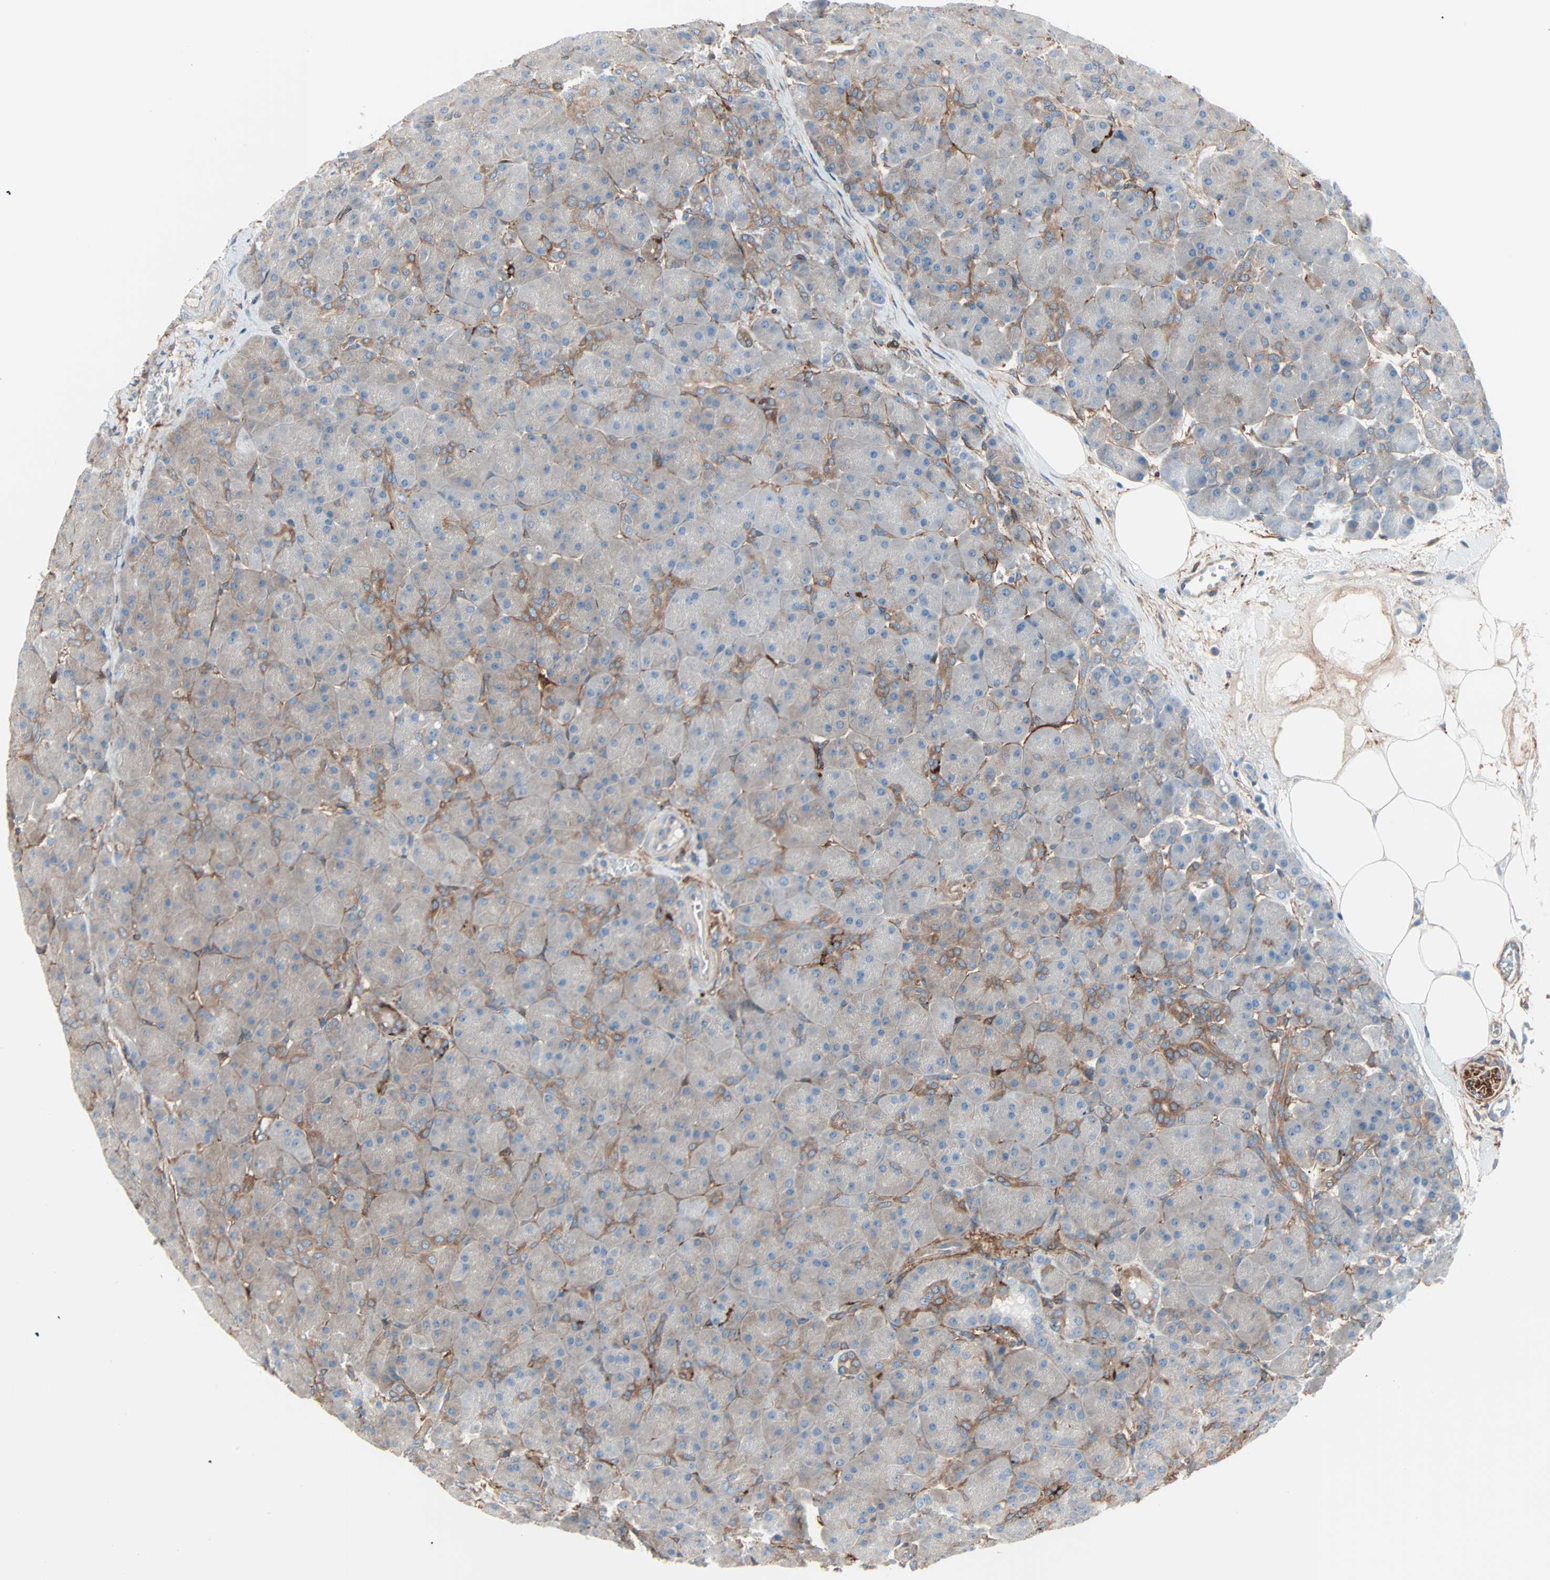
{"staining": {"intensity": "weak", "quantity": ">75%", "location": "cytoplasmic/membranous"}, "tissue": "pancreas", "cell_type": "Exocrine glandular cells", "image_type": "normal", "snomed": [{"axis": "morphology", "description": "Normal tissue, NOS"}, {"axis": "topography", "description": "Pancreas"}], "caption": "The immunohistochemical stain labels weak cytoplasmic/membranous expression in exocrine glandular cells of benign pancreas.", "gene": "EPB41L2", "patient": {"sex": "male", "age": 66}}